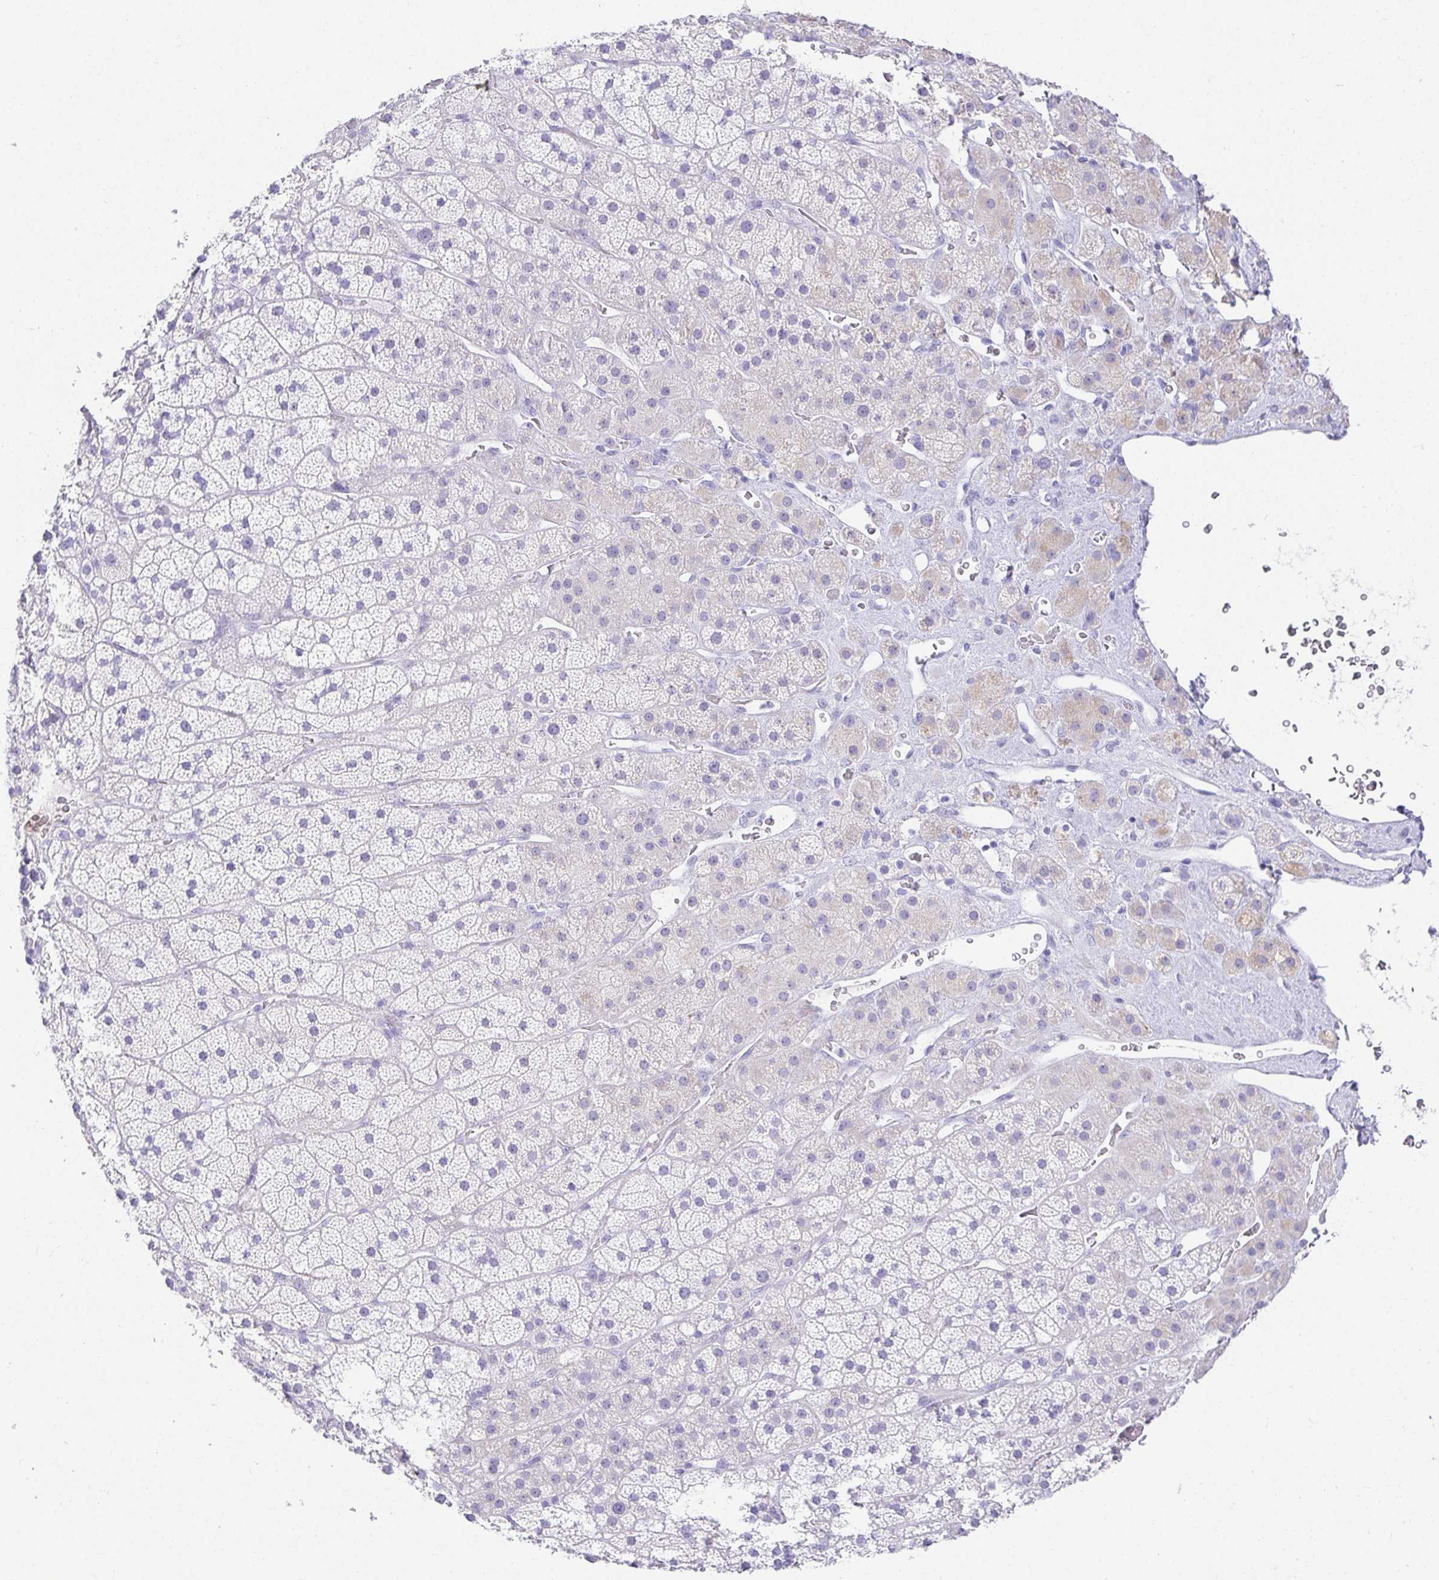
{"staining": {"intensity": "weak", "quantity": "<25%", "location": "cytoplasmic/membranous"}, "tissue": "adrenal gland", "cell_type": "Glandular cells", "image_type": "normal", "snomed": [{"axis": "morphology", "description": "Normal tissue, NOS"}, {"axis": "topography", "description": "Adrenal gland"}], "caption": "Adrenal gland stained for a protein using immunohistochemistry (IHC) reveals no expression glandular cells.", "gene": "CHAT", "patient": {"sex": "male", "age": 57}}